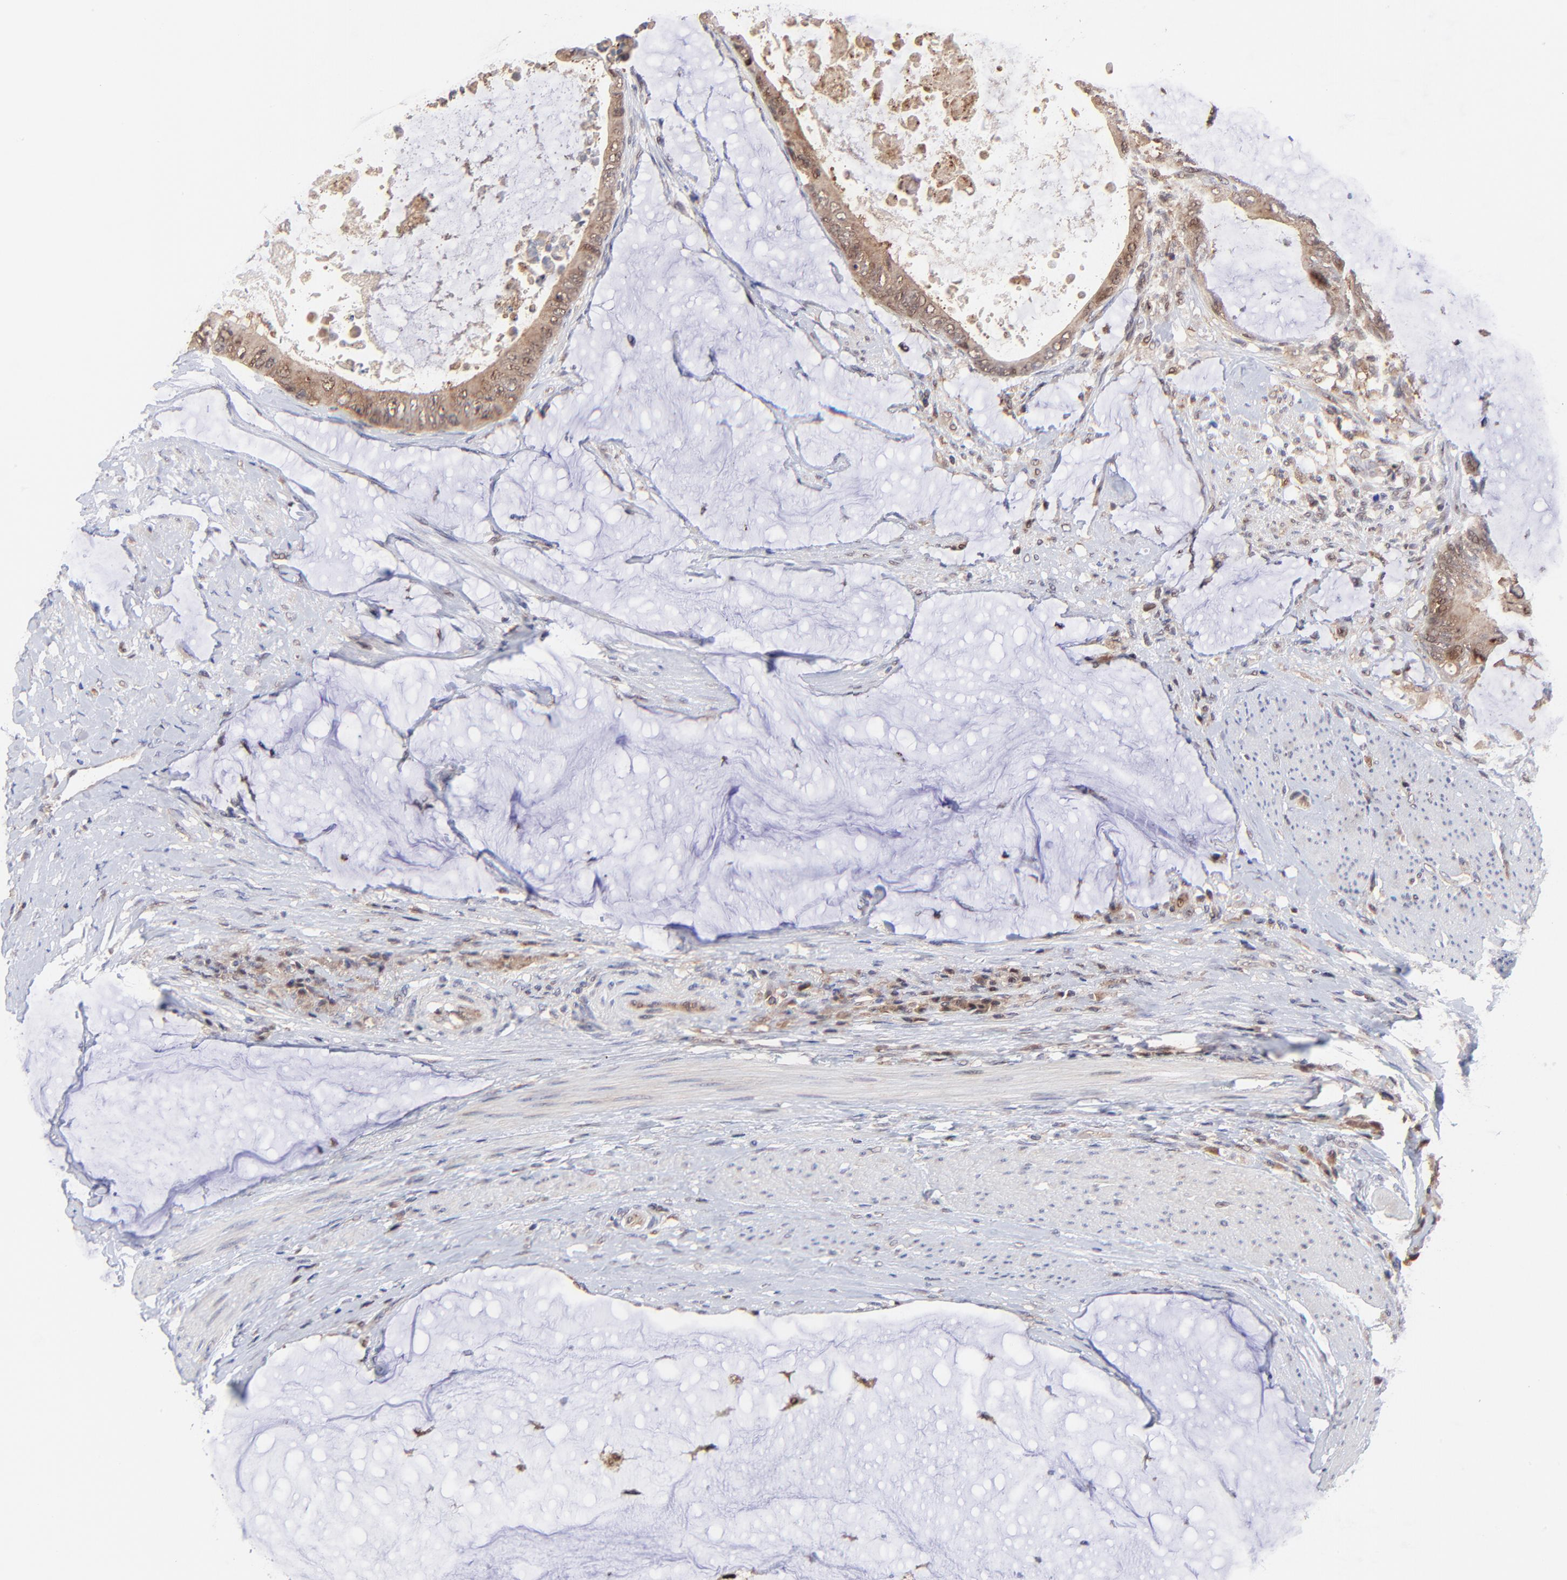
{"staining": {"intensity": "strong", "quantity": ">75%", "location": "cytoplasmic/membranous"}, "tissue": "colorectal cancer", "cell_type": "Tumor cells", "image_type": "cancer", "snomed": [{"axis": "morphology", "description": "Normal tissue, NOS"}, {"axis": "morphology", "description": "Adenocarcinoma, NOS"}, {"axis": "topography", "description": "Rectum"}, {"axis": "topography", "description": "Peripheral nerve tissue"}], "caption": "Adenocarcinoma (colorectal) tissue shows strong cytoplasmic/membranous positivity in approximately >75% of tumor cells, visualized by immunohistochemistry.", "gene": "PSMA6", "patient": {"sex": "female", "age": 77}}